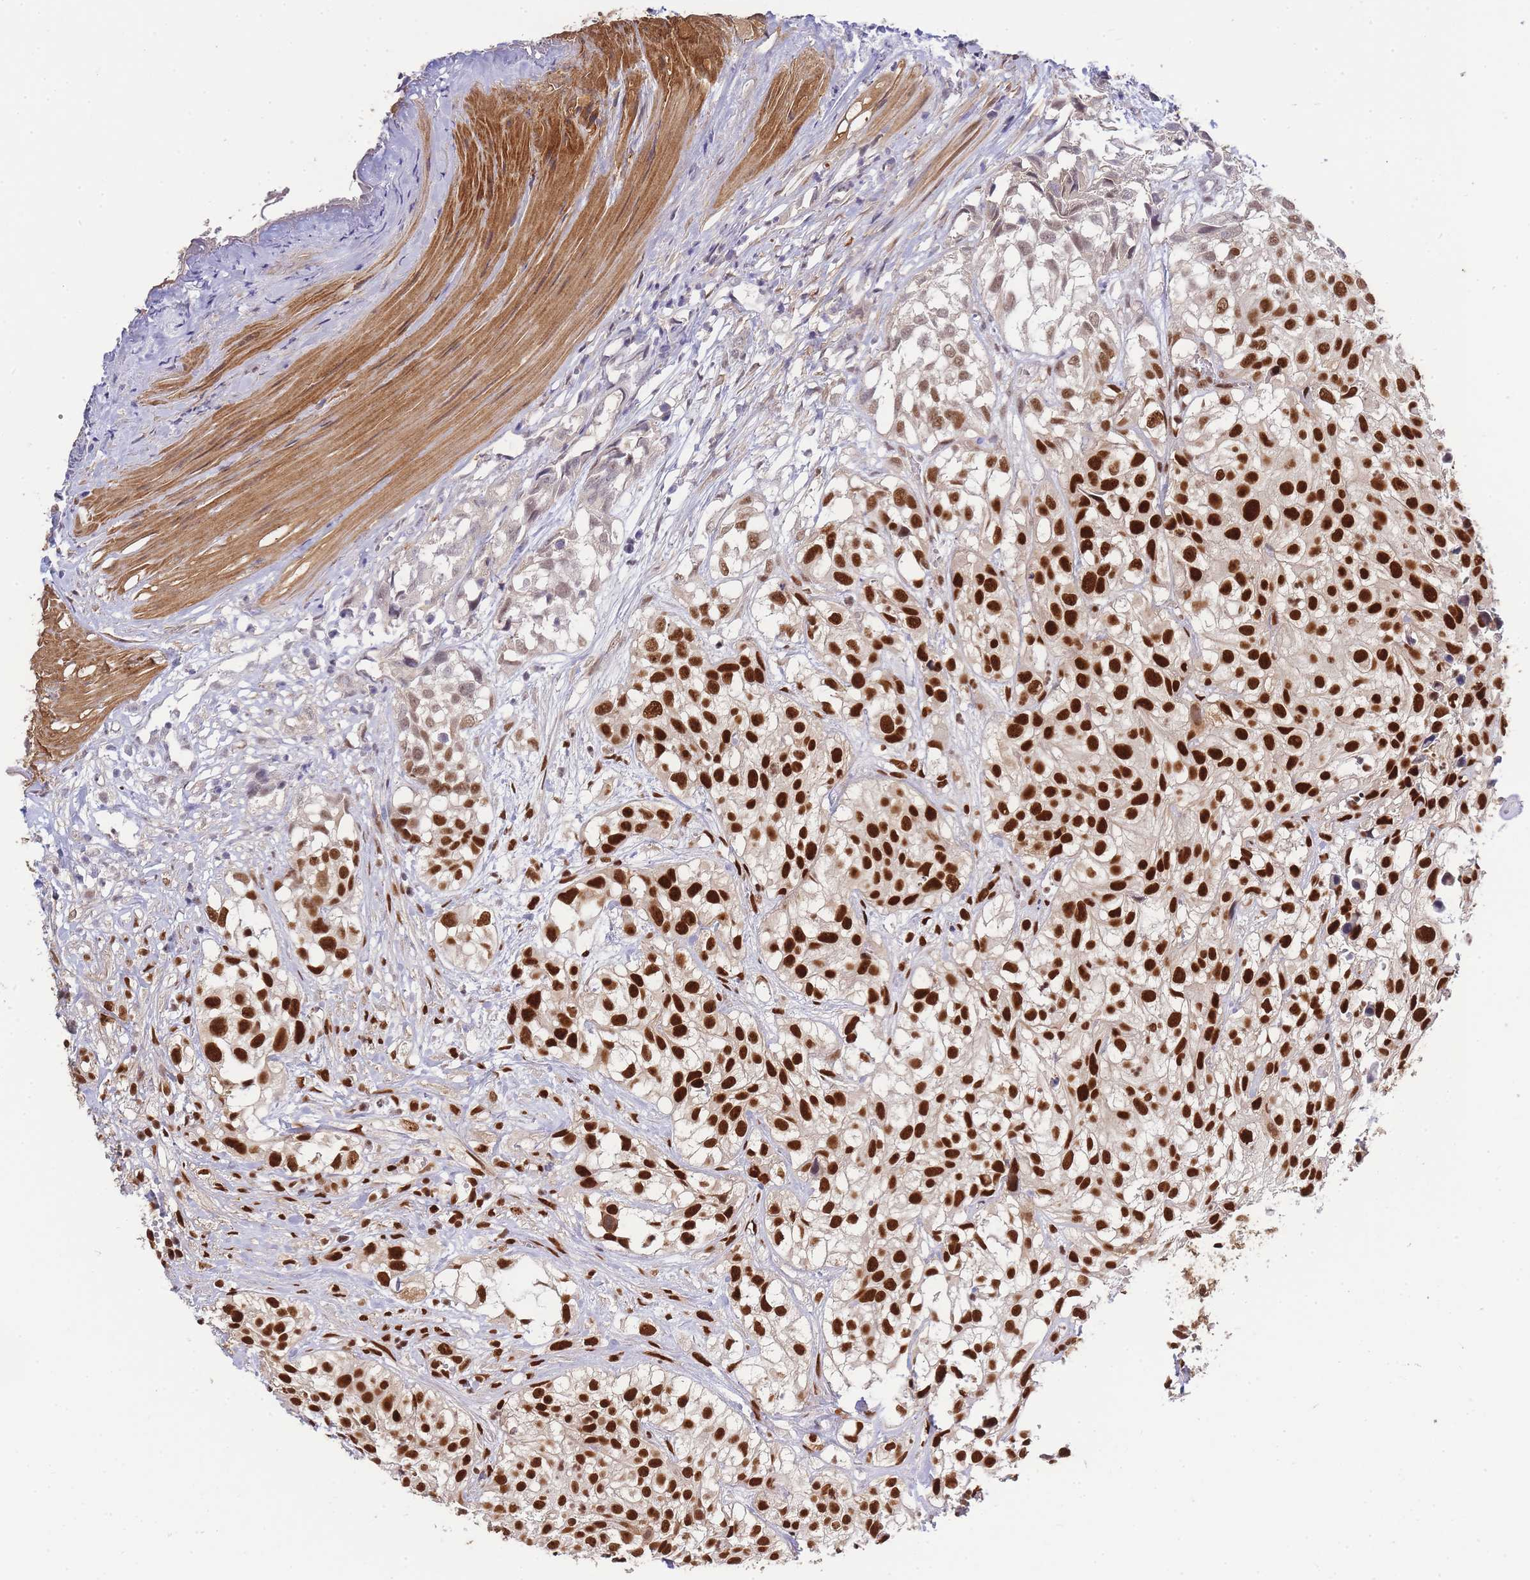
{"staining": {"intensity": "strong", "quantity": ">75%", "location": "nuclear"}, "tissue": "urothelial cancer", "cell_type": "Tumor cells", "image_type": "cancer", "snomed": [{"axis": "morphology", "description": "Urothelial carcinoma, High grade"}, {"axis": "topography", "description": "Urinary bladder"}], "caption": "Strong nuclear positivity for a protein is present in approximately >75% of tumor cells of urothelial cancer using IHC.", "gene": "PRKDC", "patient": {"sex": "male", "age": 56}}